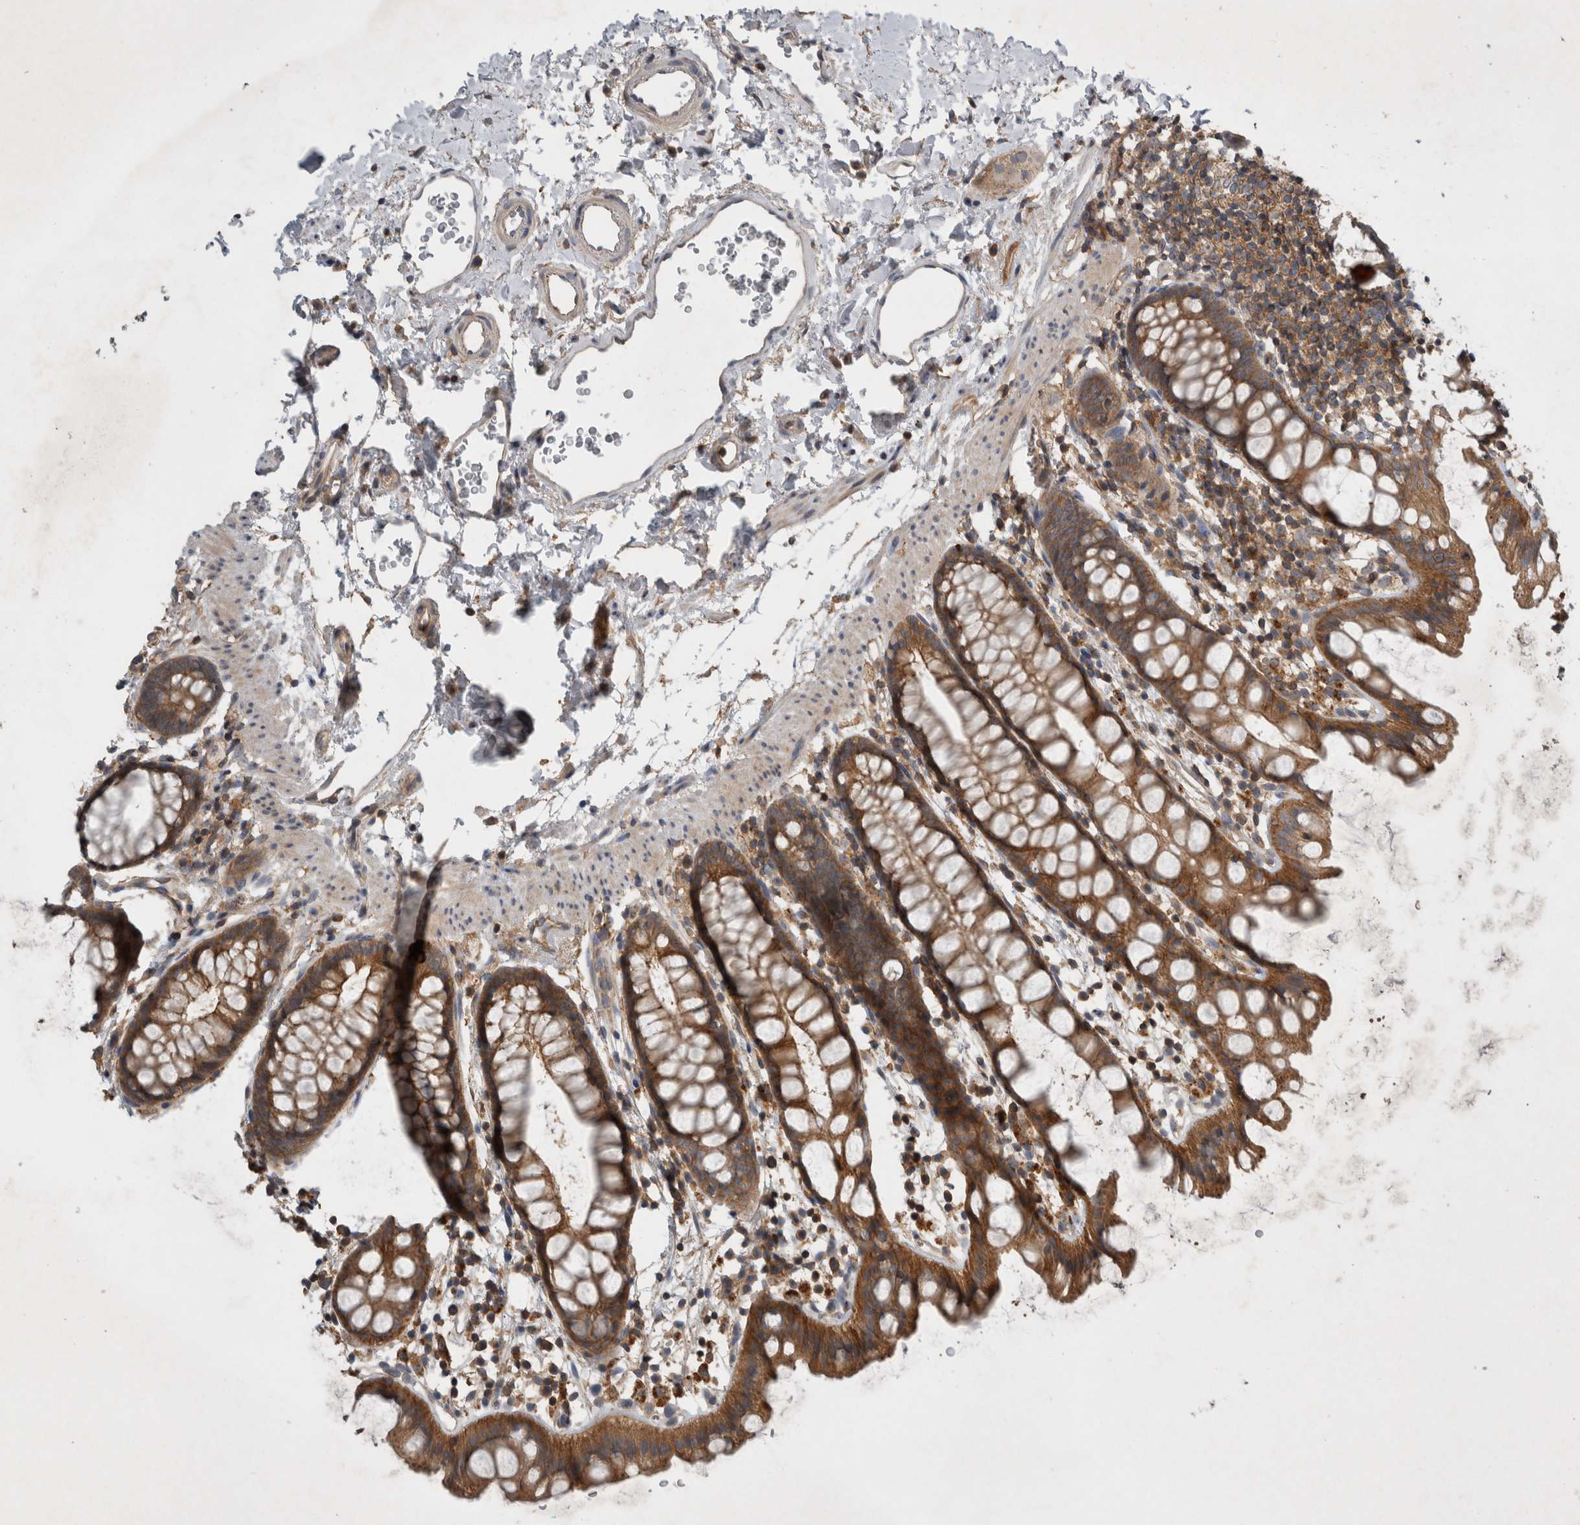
{"staining": {"intensity": "strong", "quantity": ">75%", "location": "cytoplasmic/membranous"}, "tissue": "rectum", "cell_type": "Glandular cells", "image_type": "normal", "snomed": [{"axis": "morphology", "description": "Normal tissue, NOS"}, {"axis": "topography", "description": "Rectum"}], "caption": "Glandular cells demonstrate strong cytoplasmic/membranous expression in about >75% of cells in unremarkable rectum.", "gene": "SCARA5", "patient": {"sex": "female", "age": 65}}